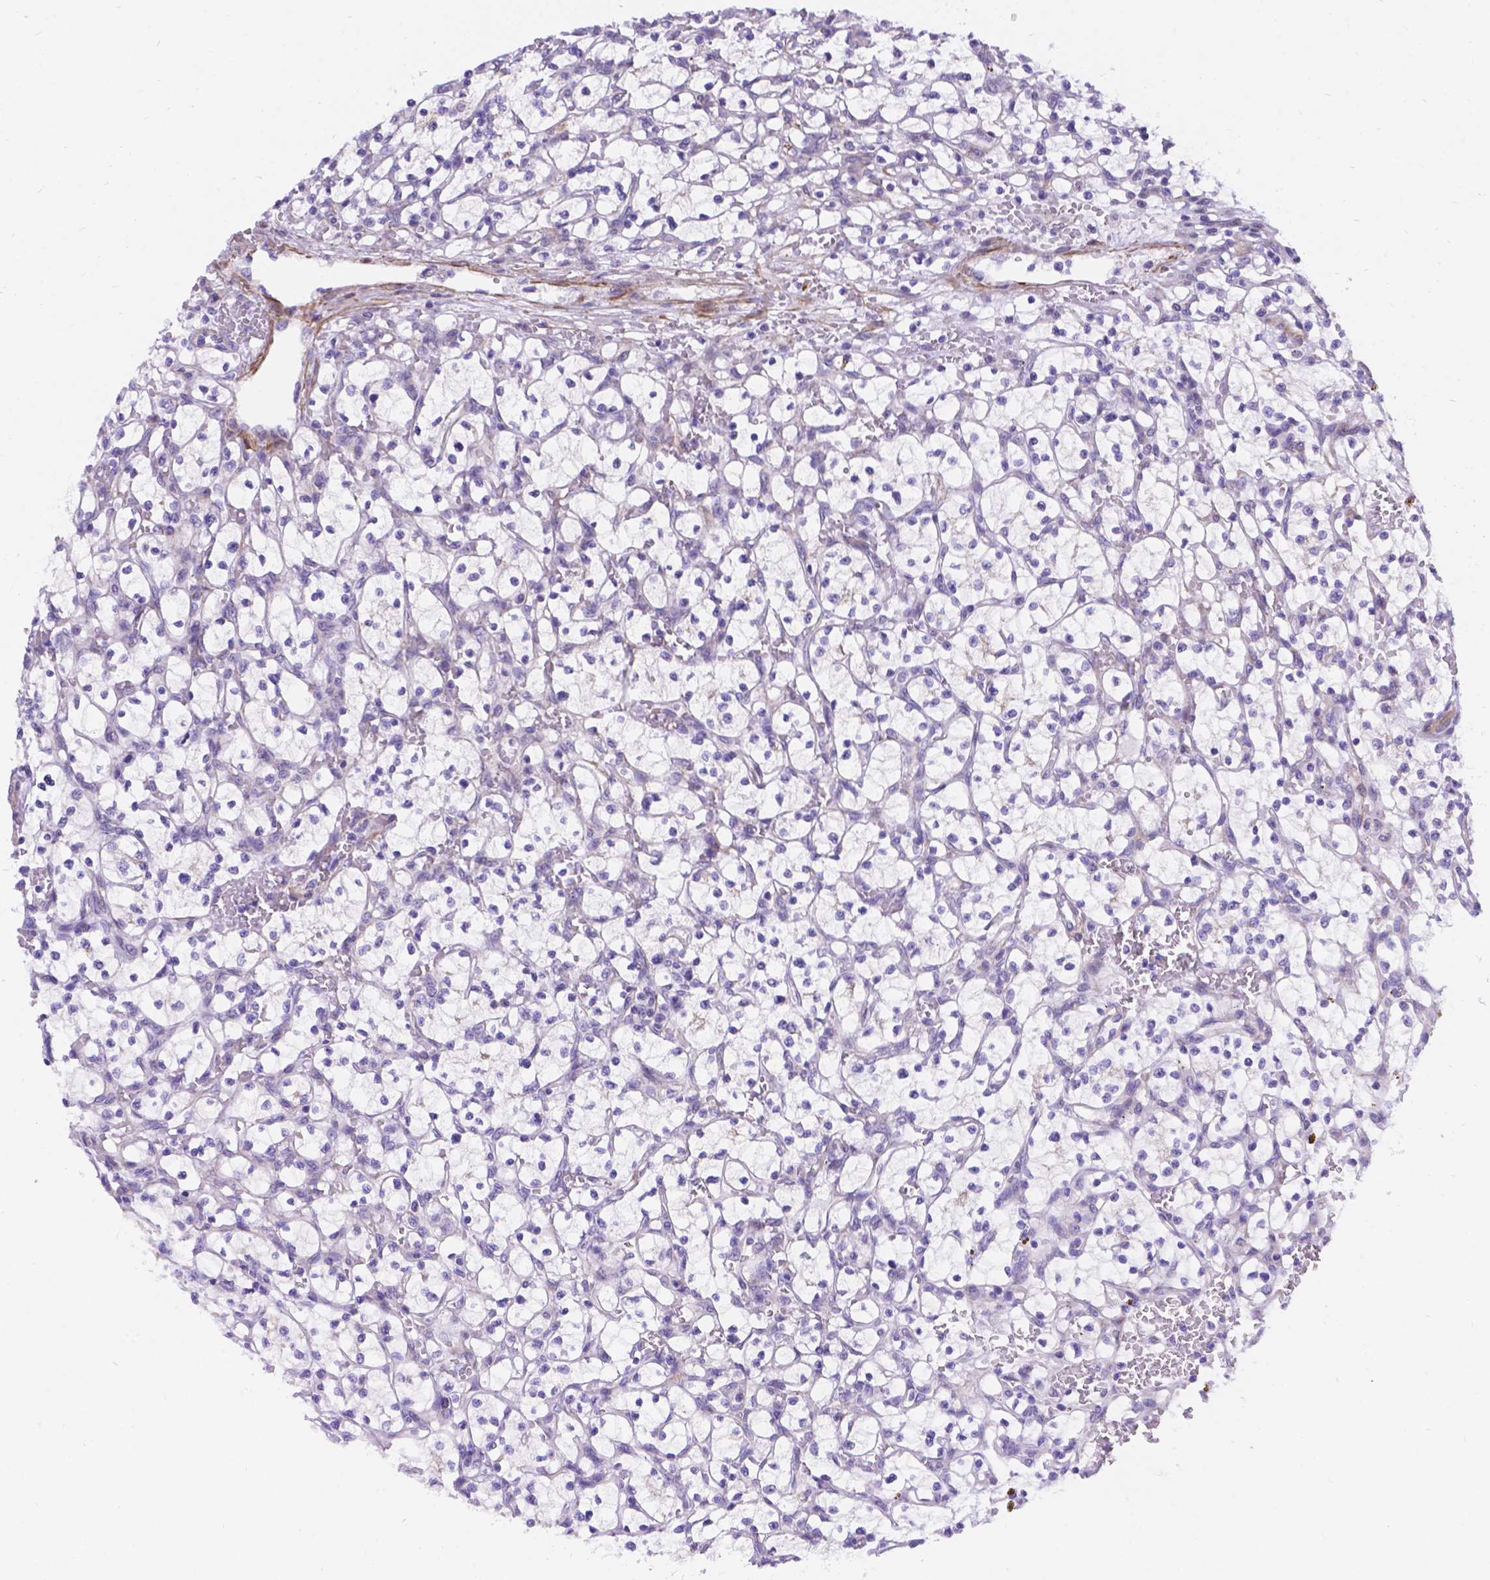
{"staining": {"intensity": "negative", "quantity": "none", "location": "none"}, "tissue": "renal cancer", "cell_type": "Tumor cells", "image_type": "cancer", "snomed": [{"axis": "morphology", "description": "Adenocarcinoma, NOS"}, {"axis": "topography", "description": "Kidney"}], "caption": "Tumor cells show no significant staining in renal adenocarcinoma. (DAB immunohistochemistry (IHC) with hematoxylin counter stain).", "gene": "PALS1", "patient": {"sex": "female", "age": 64}}